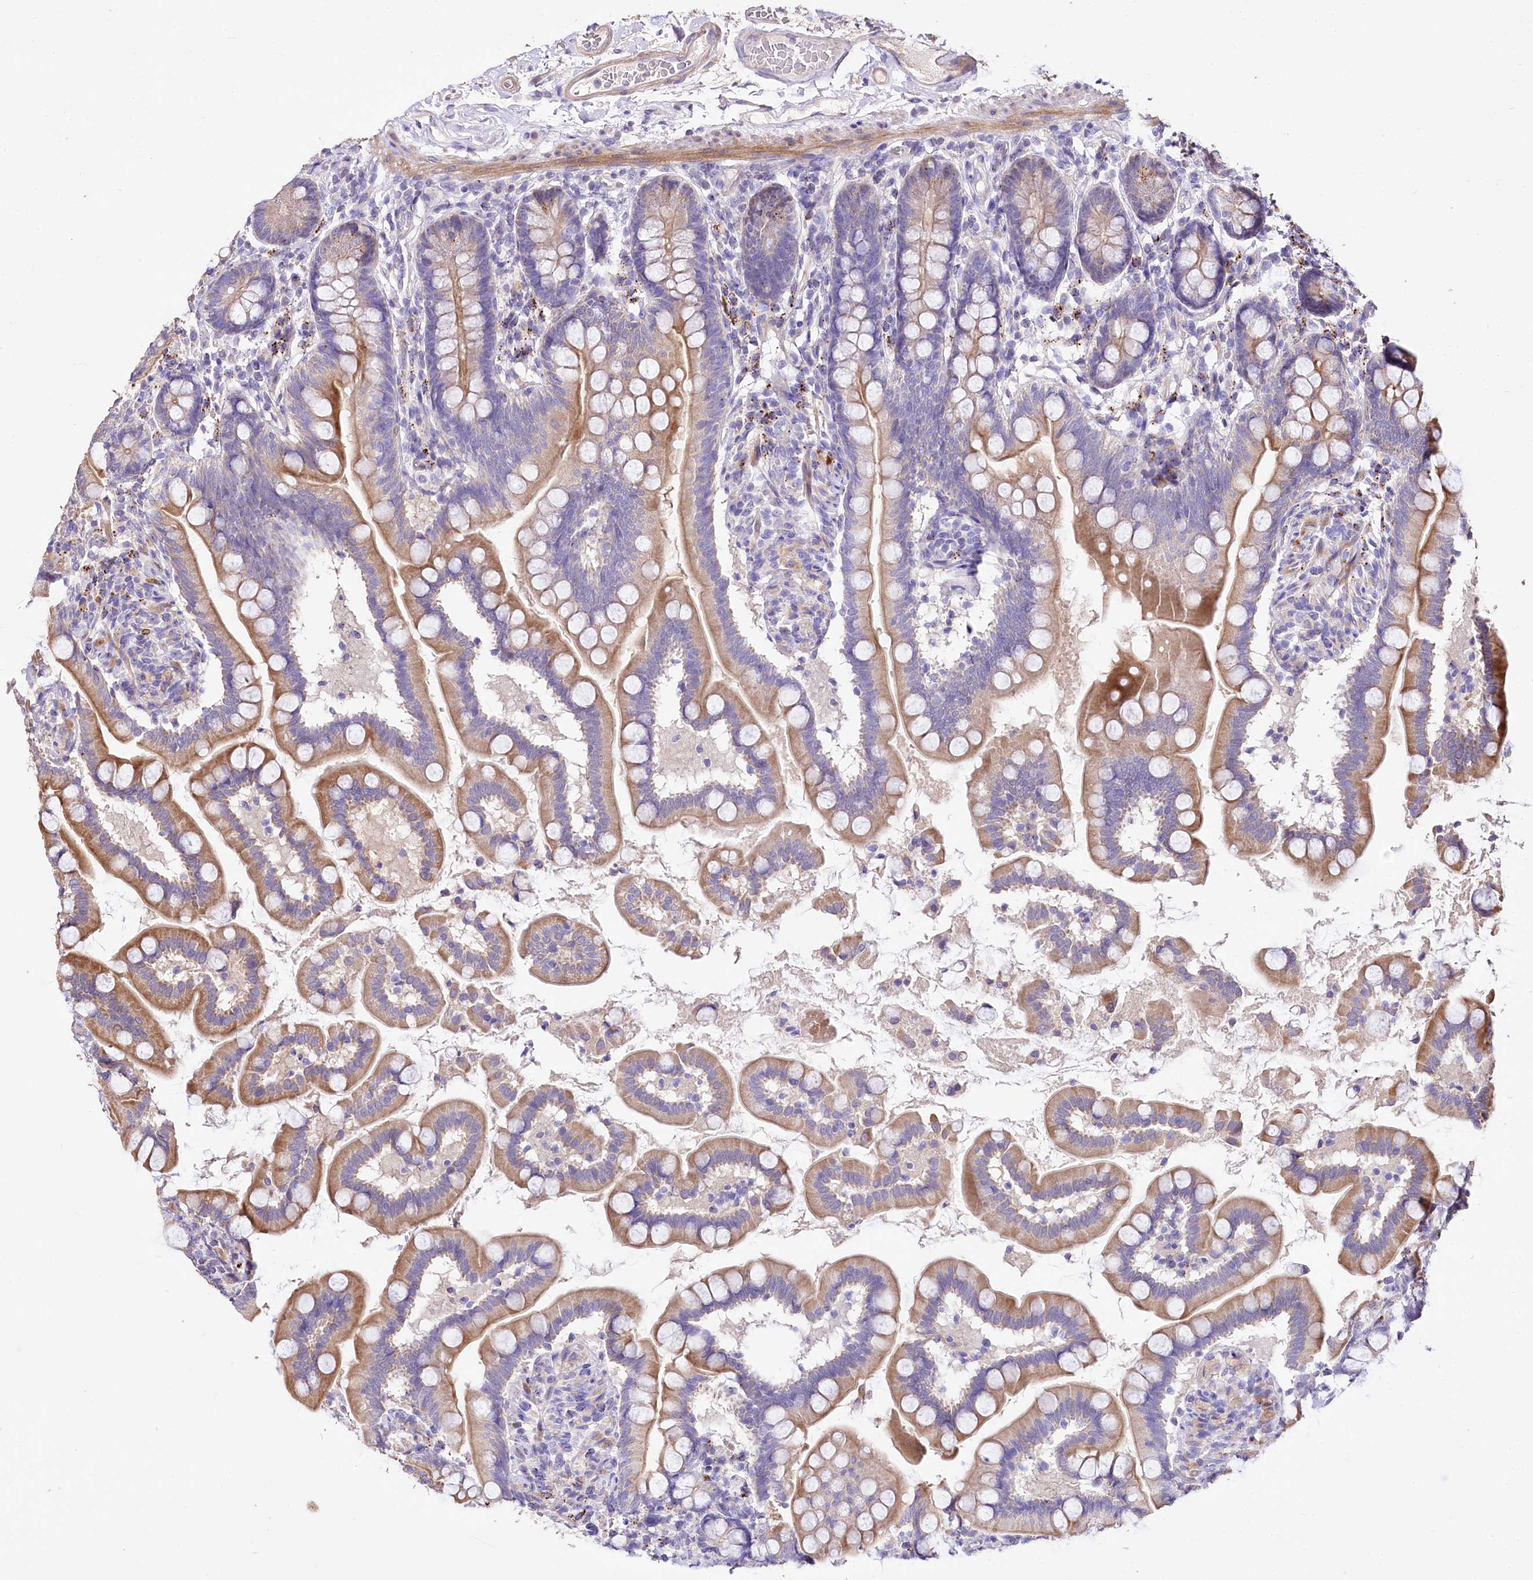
{"staining": {"intensity": "moderate", "quantity": ">75%", "location": "cytoplasmic/membranous"}, "tissue": "small intestine", "cell_type": "Glandular cells", "image_type": "normal", "snomed": [{"axis": "morphology", "description": "Normal tissue, NOS"}, {"axis": "topography", "description": "Small intestine"}], "caption": "IHC of unremarkable human small intestine demonstrates medium levels of moderate cytoplasmic/membranous positivity in about >75% of glandular cells.", "gene": "PTER", "patient": {"sex": "female", "age": 64}}